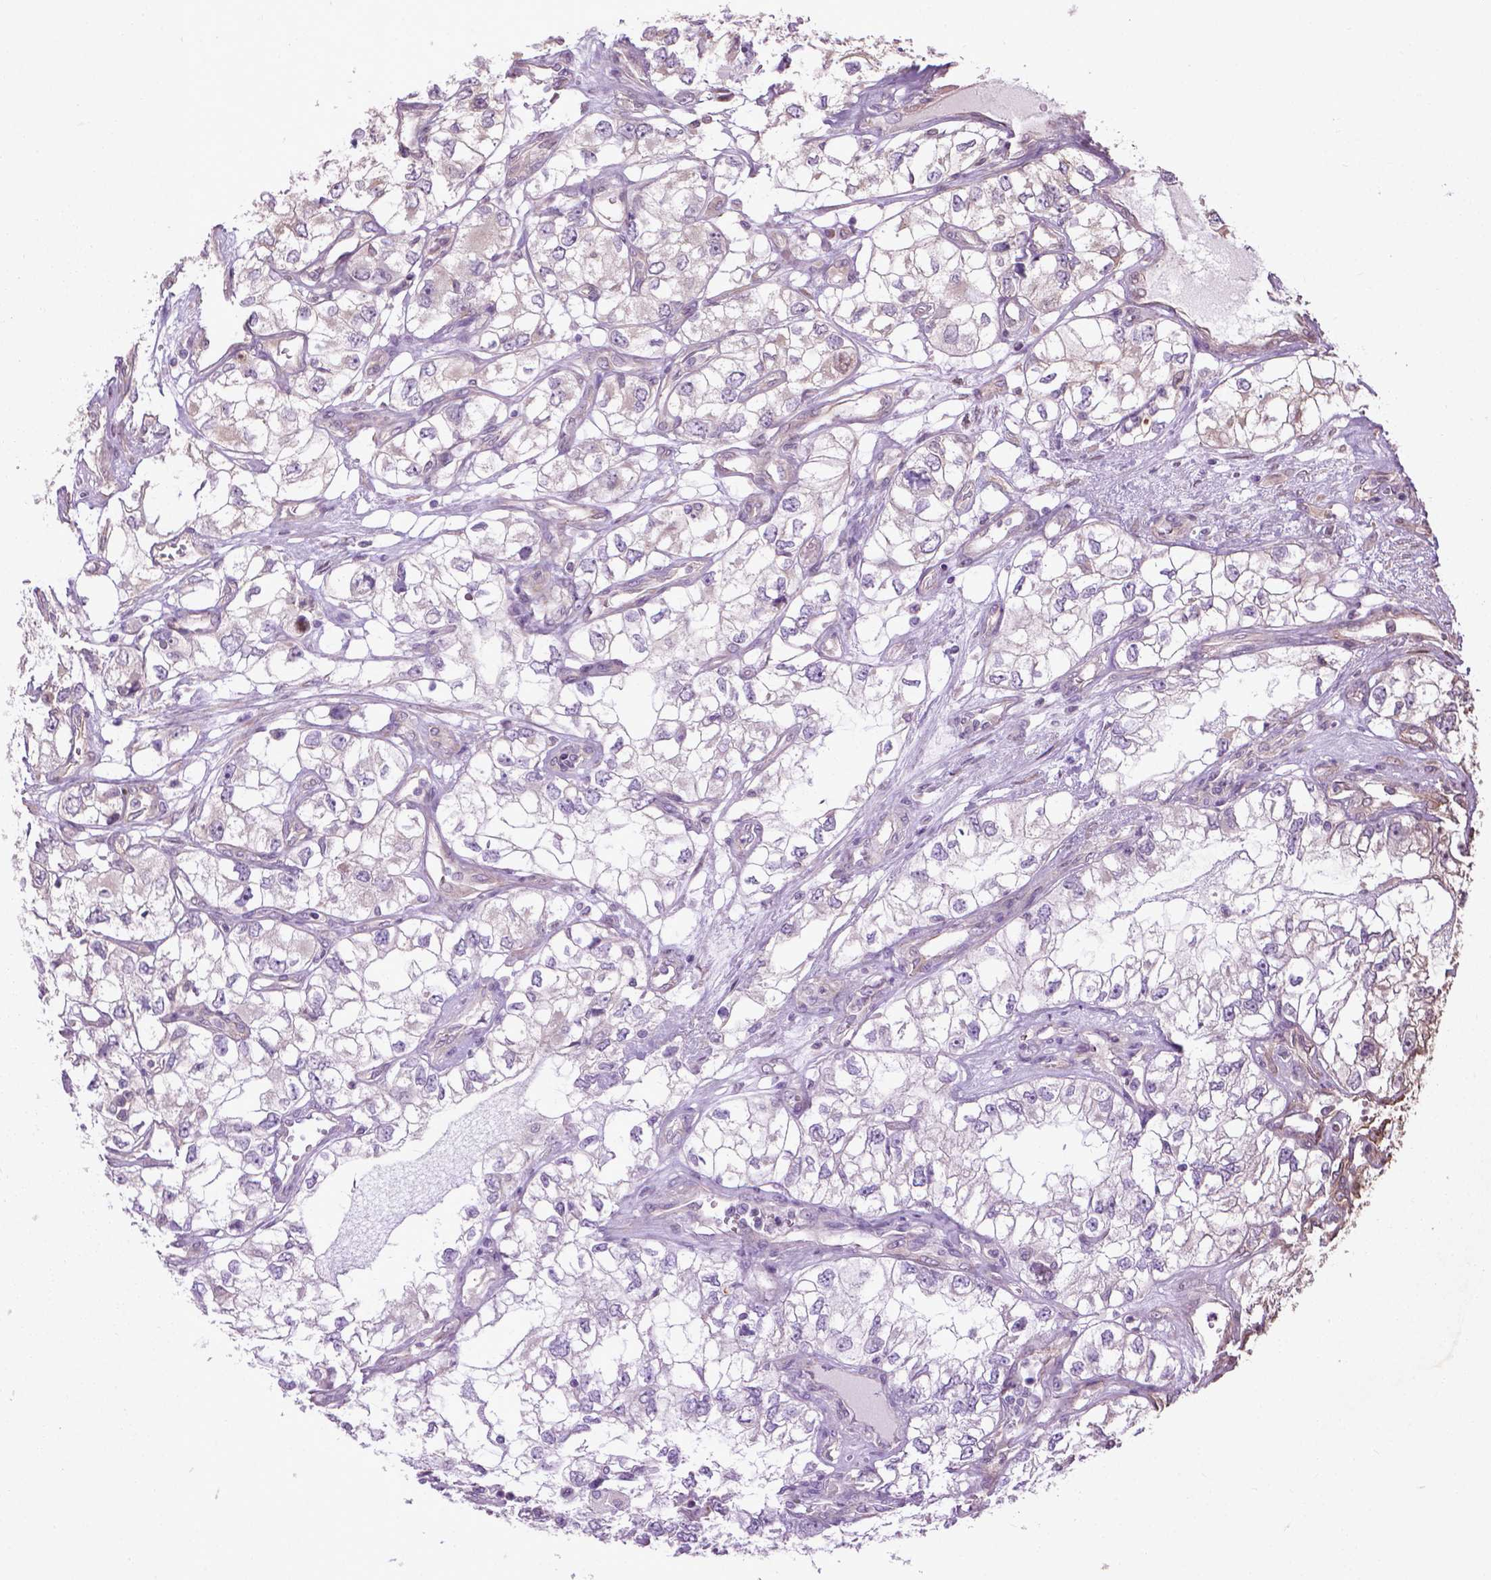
{"staining": {"intensity": "negative", "quantity": "none", "location": "none"}, "tissue": "renal cancer", "cell_type": "Tumor cells", "image_type": "cancer", "snomed": [{"axis": "morphology", "description": "Adenocarcinoma, NOS"}, {"axis": "topography", "description": "Kidney"}], "caption": "A high-resolution micrograph shows immunohistochemistry staining of renal cancer (adenocarcinoma), which shows no significant staining in tumor cells.", "gene": "GAS1", "patient": {"sex": "female", "age": 59}}